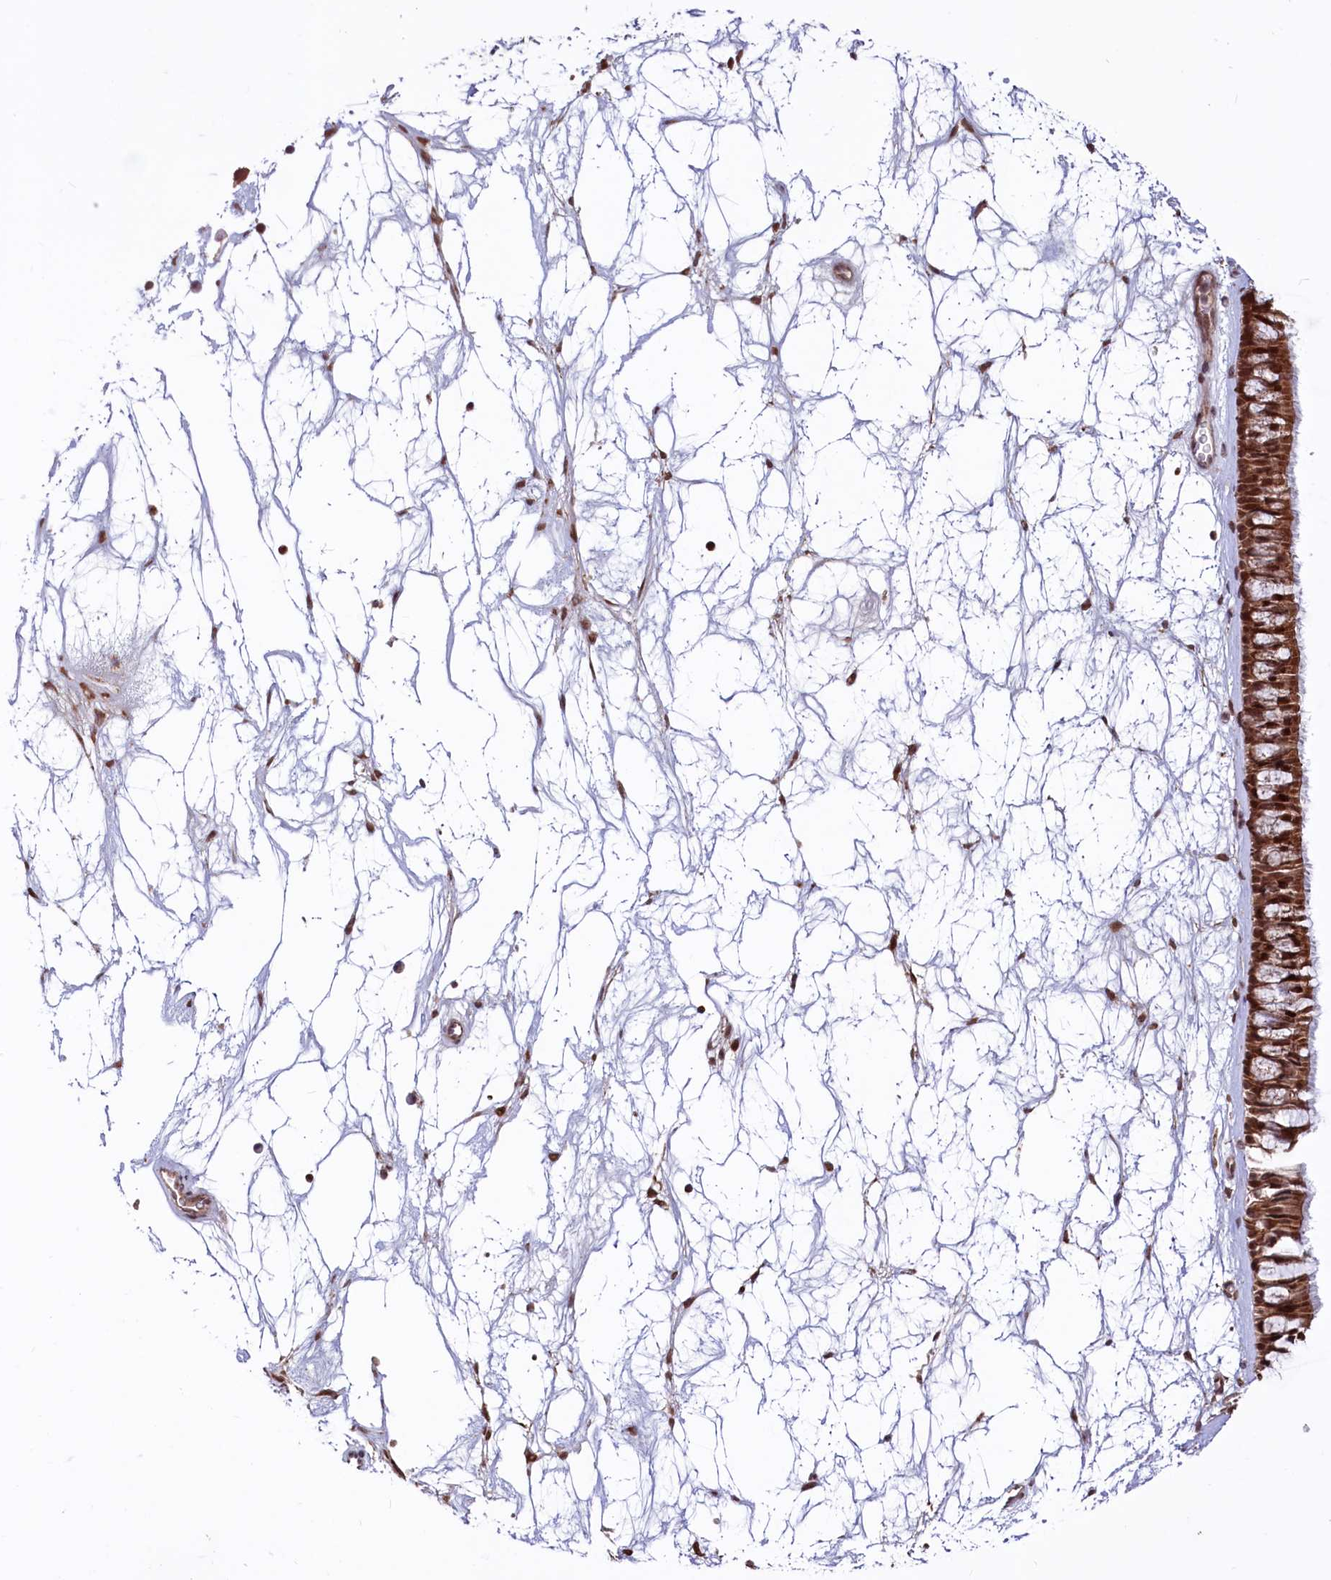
{"staining": {"intensity": "moderate", "quantity": ">75%", "location": "cytoplasmic/membranous,nuclear"}, "tissue": "nasopharynx", "cell_type": "Respiratory epithelial cells", "image_type": "normal", "snomed": [{"axis": "morphology", "description": "Normal tissue, NOS"}, {"axis": "topography", "description": "Nasopharynx"}], "caption": "Protein staining by immunohistochemistry reveals moderate cytoplasmic/membranous,nuclear staining in approximately >75% of respiratory epithelial cells in benign nasopharynx.", "gene": "PHC3", "patient": {"sex": "male", "age": 64}}